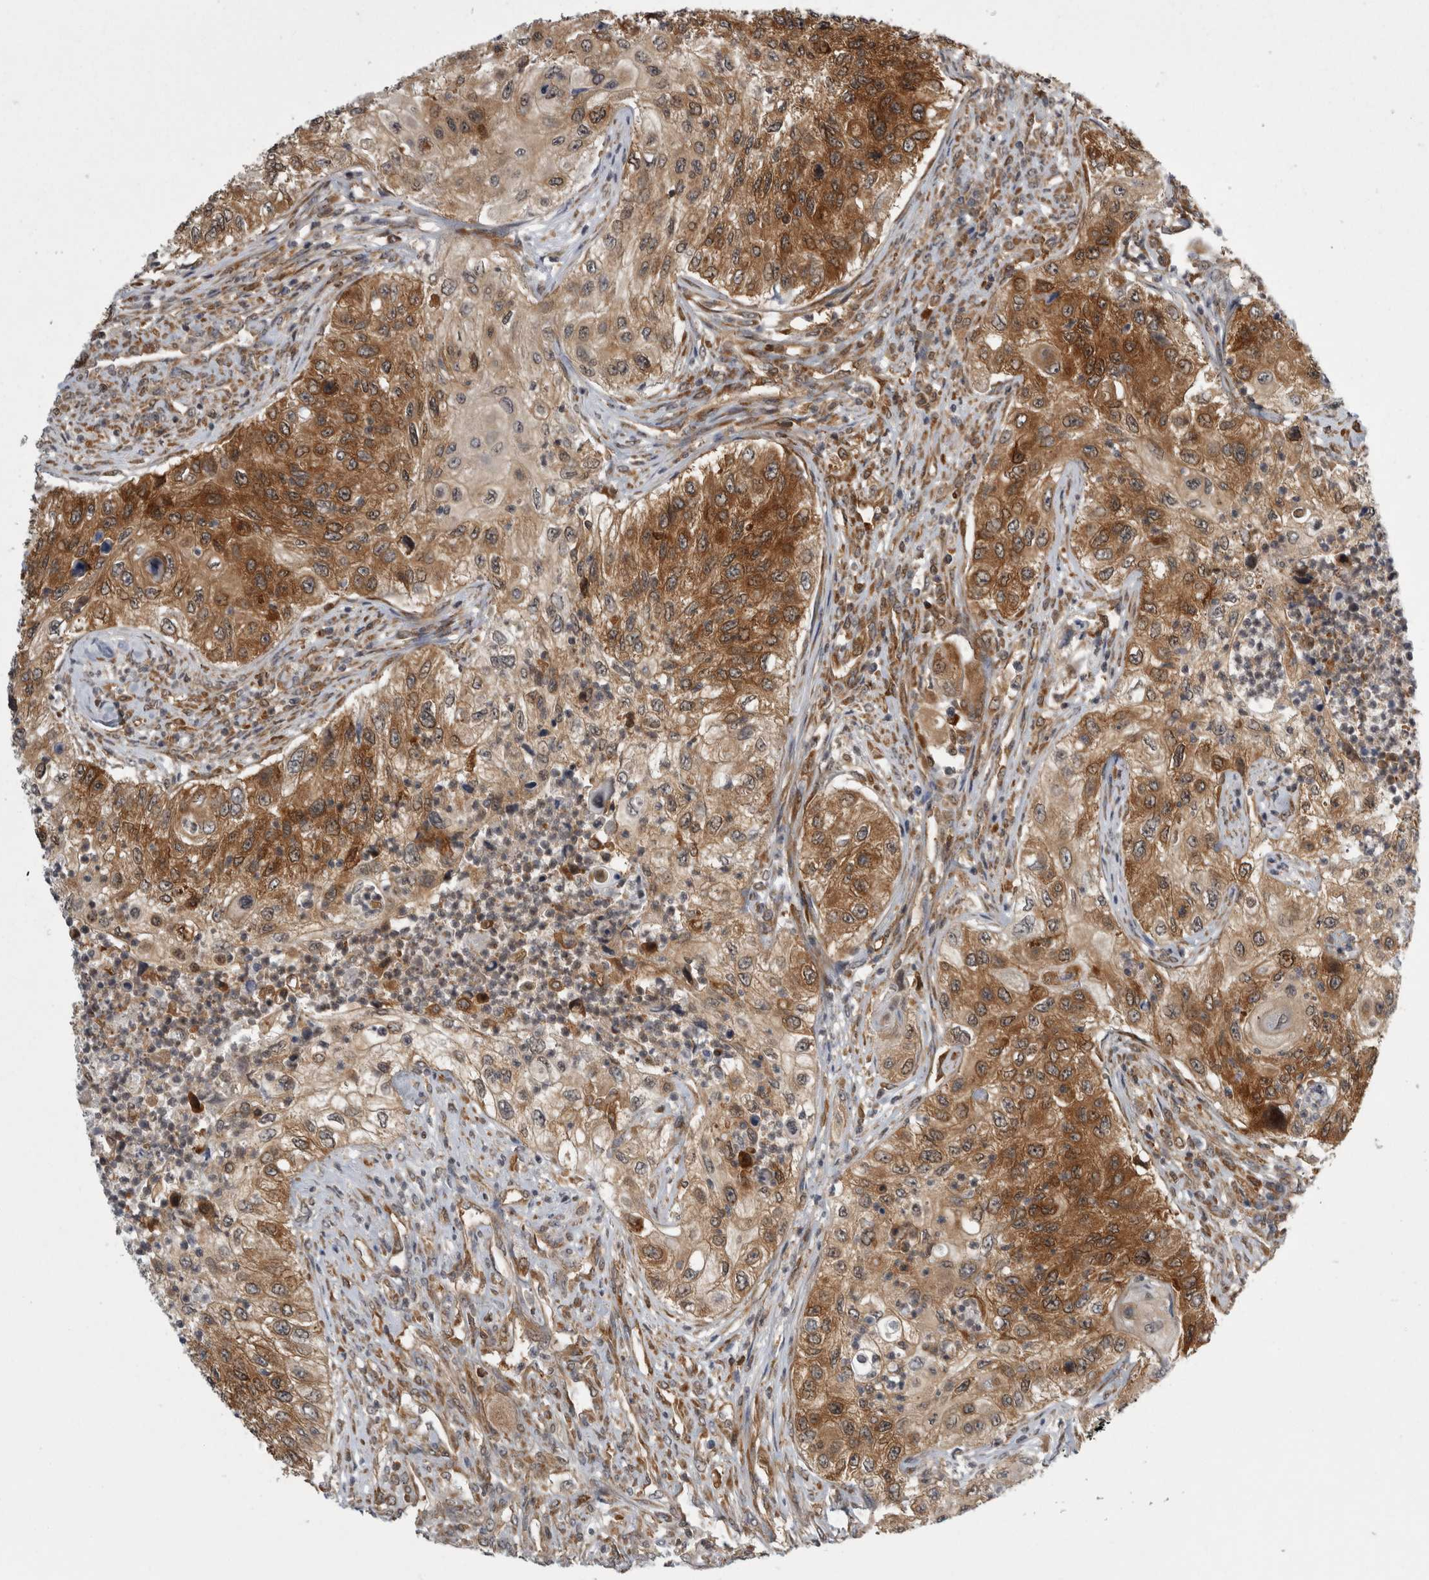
{"staining": {"intensity": "moderate", "quantity": ">75%", "location": "cytoplasmic/membranous"}, "tissue": "urothelial cancer", "cell_type": "Tumor cells", "image_type": "cancer", "snomed": [{"axis": "morphology", "description": "Urothelial carcinoma, High grade"}, {"axis": "topography", "description": "Urinary bladder"}], "caption": "The histopathology image demonstrates staining of urothelial cancer, revealing moderate cytoplasmic/membranous protein staining (brown color) within tumor cells. Ihc stains the protein of interest in brown and the nuclei are stained blue.", "gene": "CACYBP", "patient": {"sex": "female", "age": 60}}